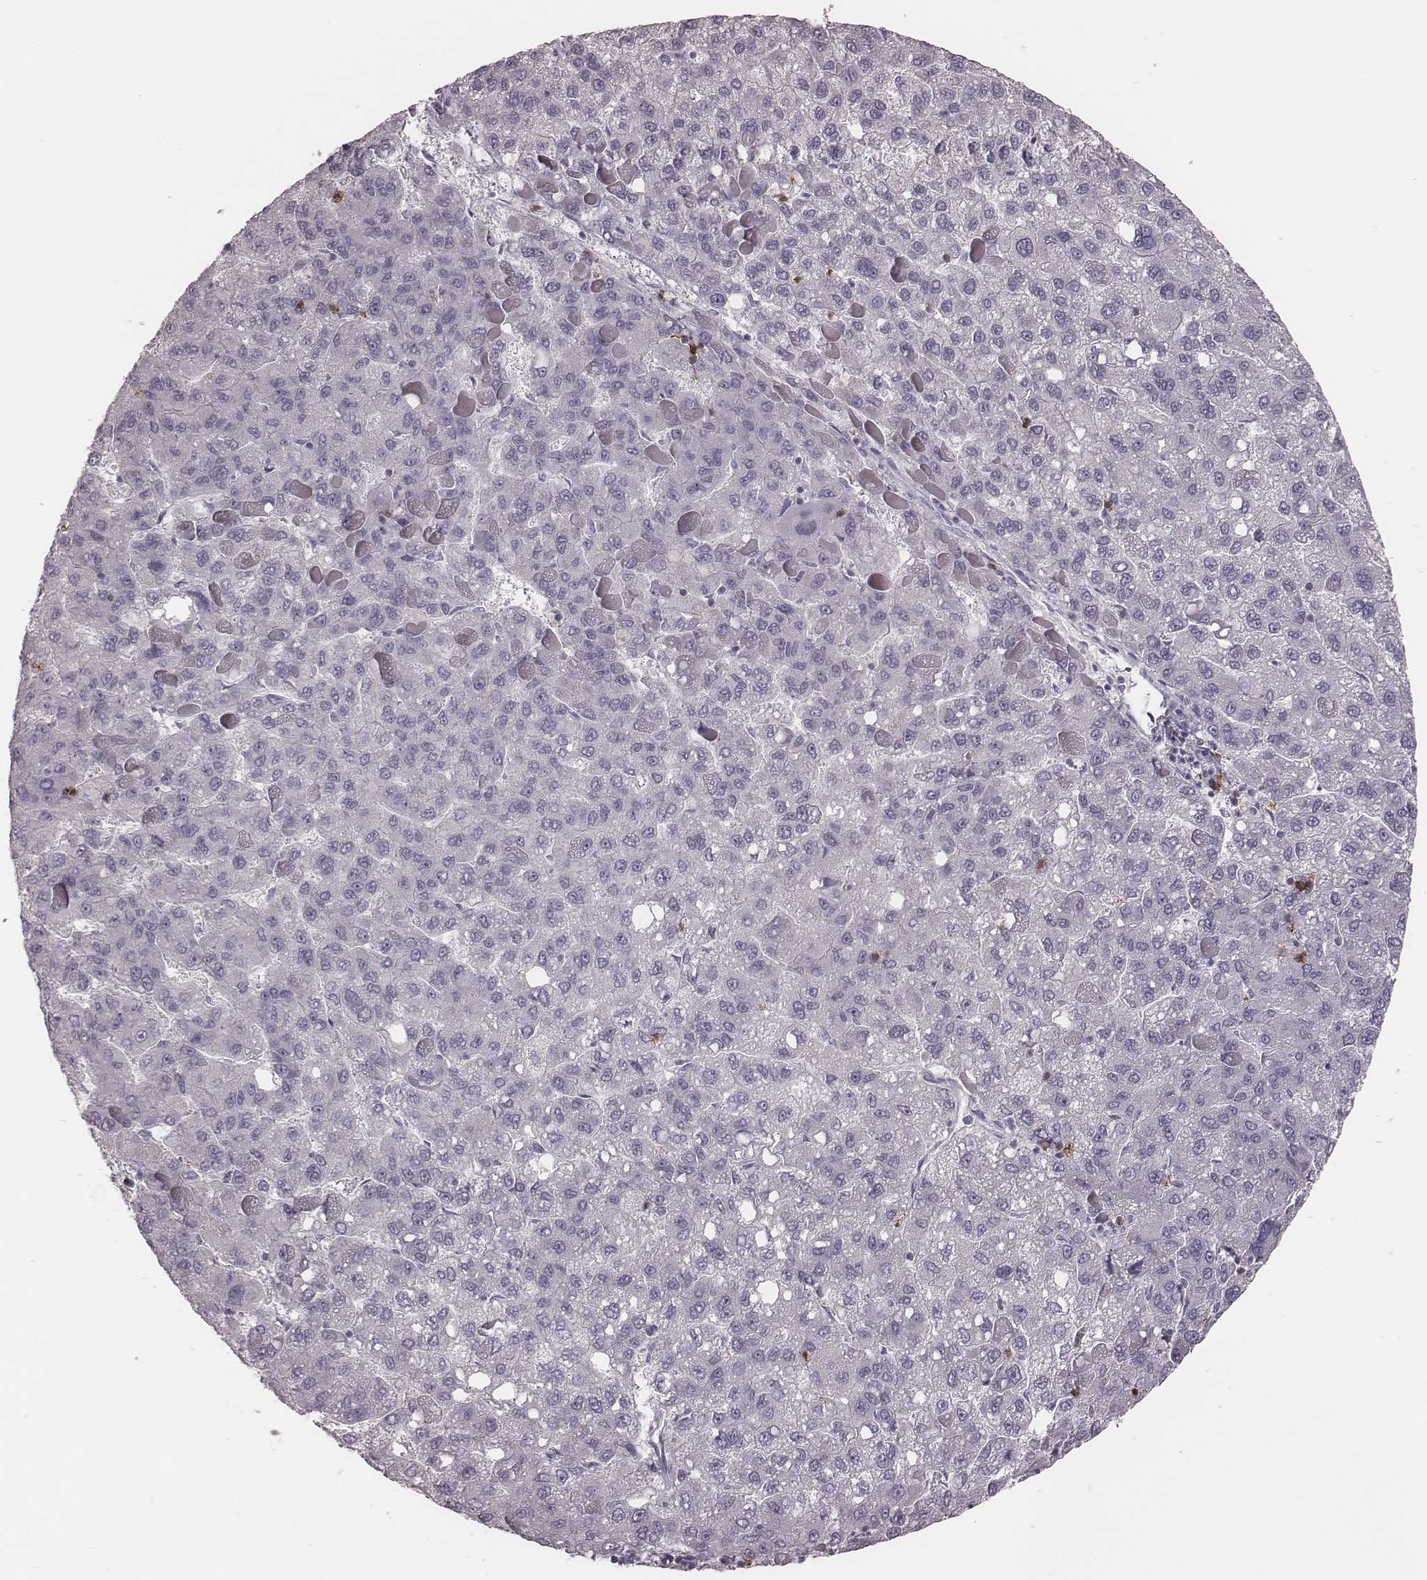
{"staining": {"intensity": "negative", "quantity": "none", "location": "none"}, "tissue": "liver cancer", "cell_type": "Tumor cells", "image_type": "cancer", "snomed": [{"axis": "morphology", "description": "Carcinoma, Hepatocellular, NOS"}, {"axis": "topography", "description": "Liver"}], "caption": "A high-resolution photomicrograph shows IHC staining of hepatocellular carcinoma (liver), which reveals no significant staining in tumor cells.", "gene": "PDCD1", "patient": {"sex": "female", "age": 82}}